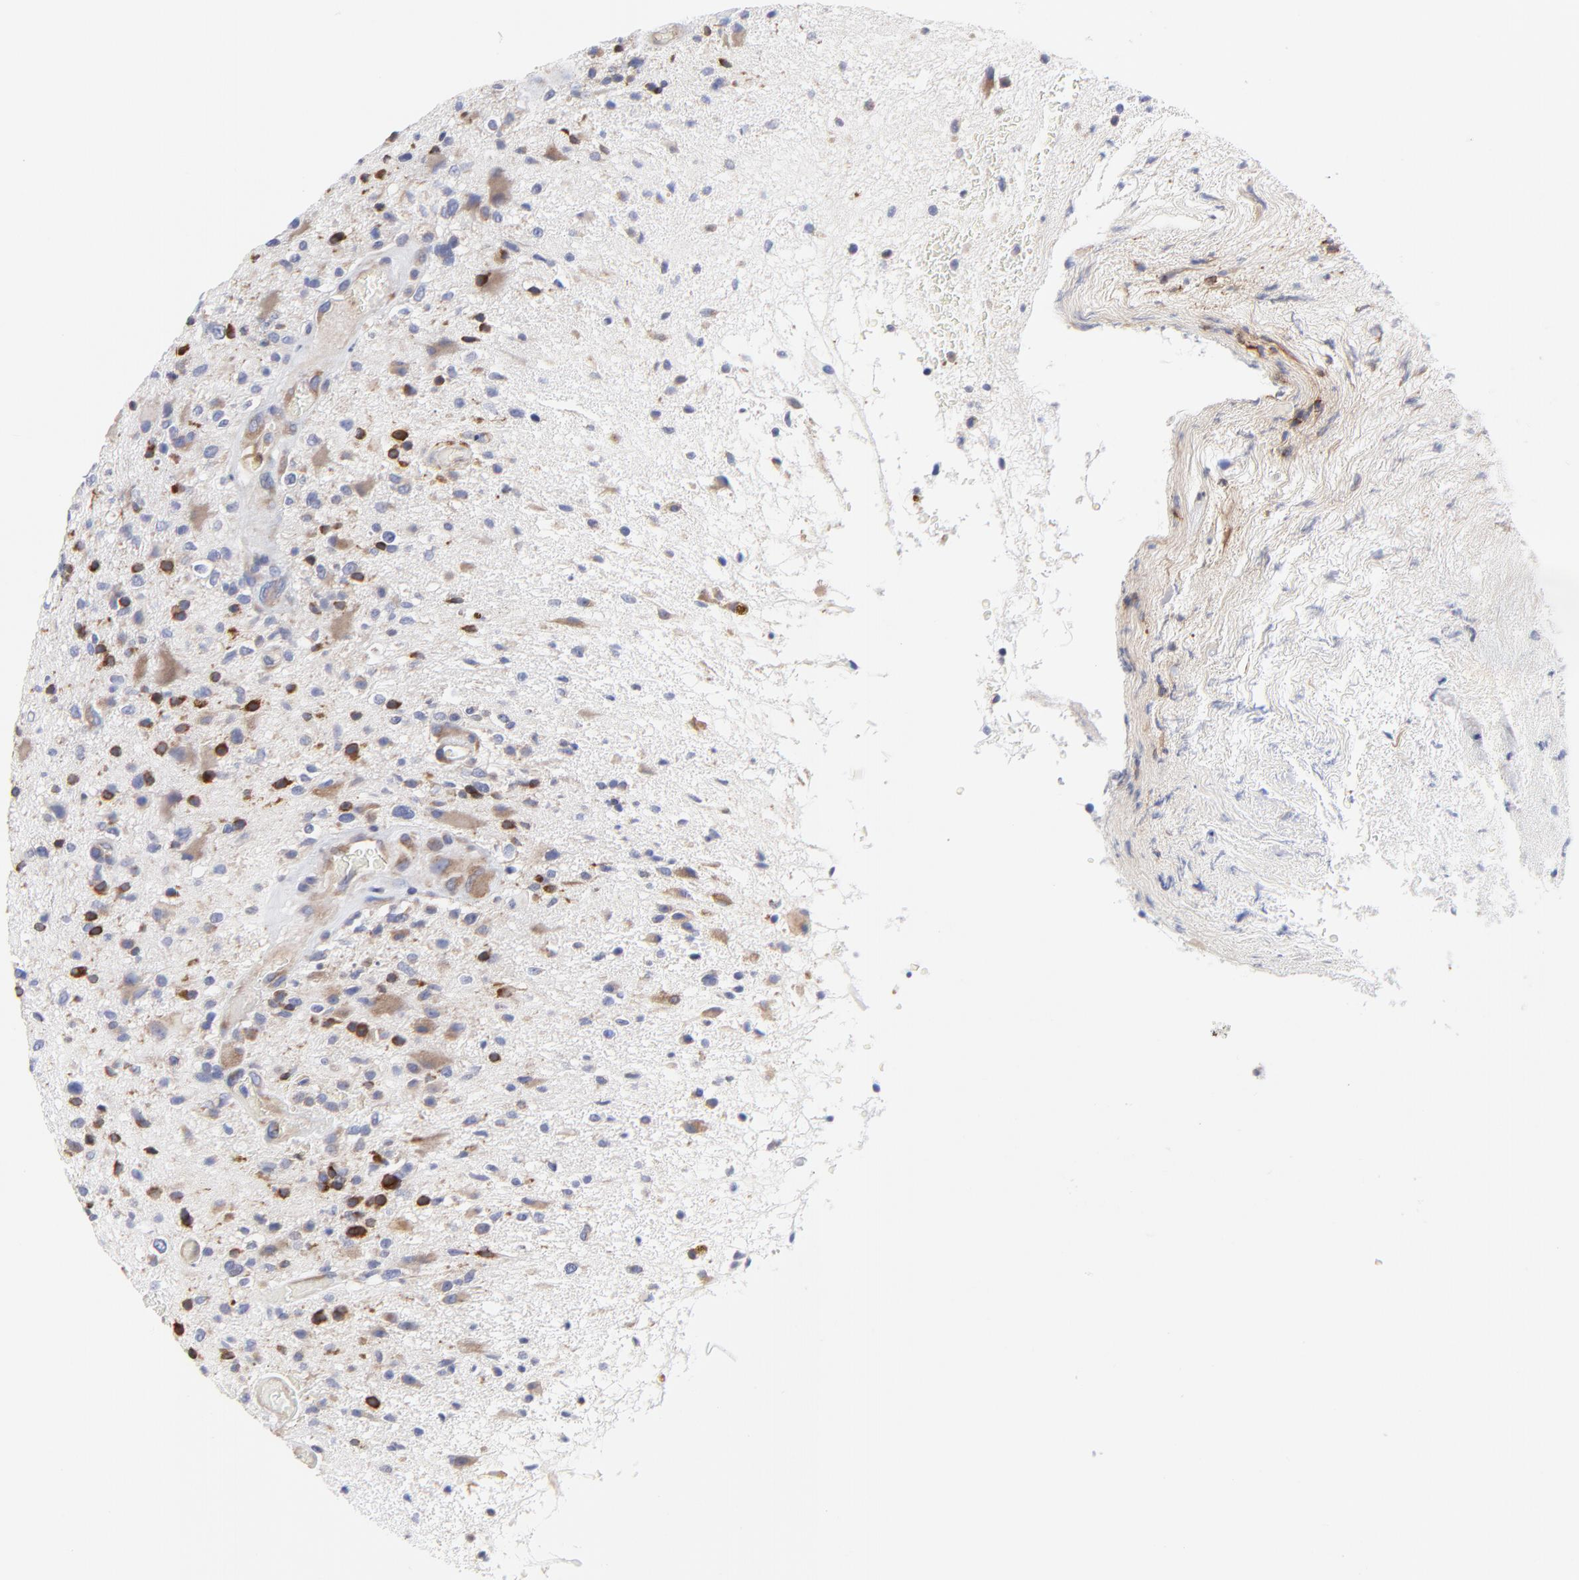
{"staining": {"intensity": "moderate", "quantity": "25%-75%", "location": "cytoplasmic/membranous"}, "tissue": "glioma", "cell_type": "Tumor cells", "image_type": "cancer", "snomed": [{"axis": "morphology", "description": "Glioma, malignant, High grade"}, {"axis": "topography", "description": "Brain"}], "caption": "Moderate cytoplasmic/membranous positivity is appreciated in about 25%-75% of tumor cells in glioma.", "gene": "MOSPD2", "patient": {"sex": "male", "age": 33}}